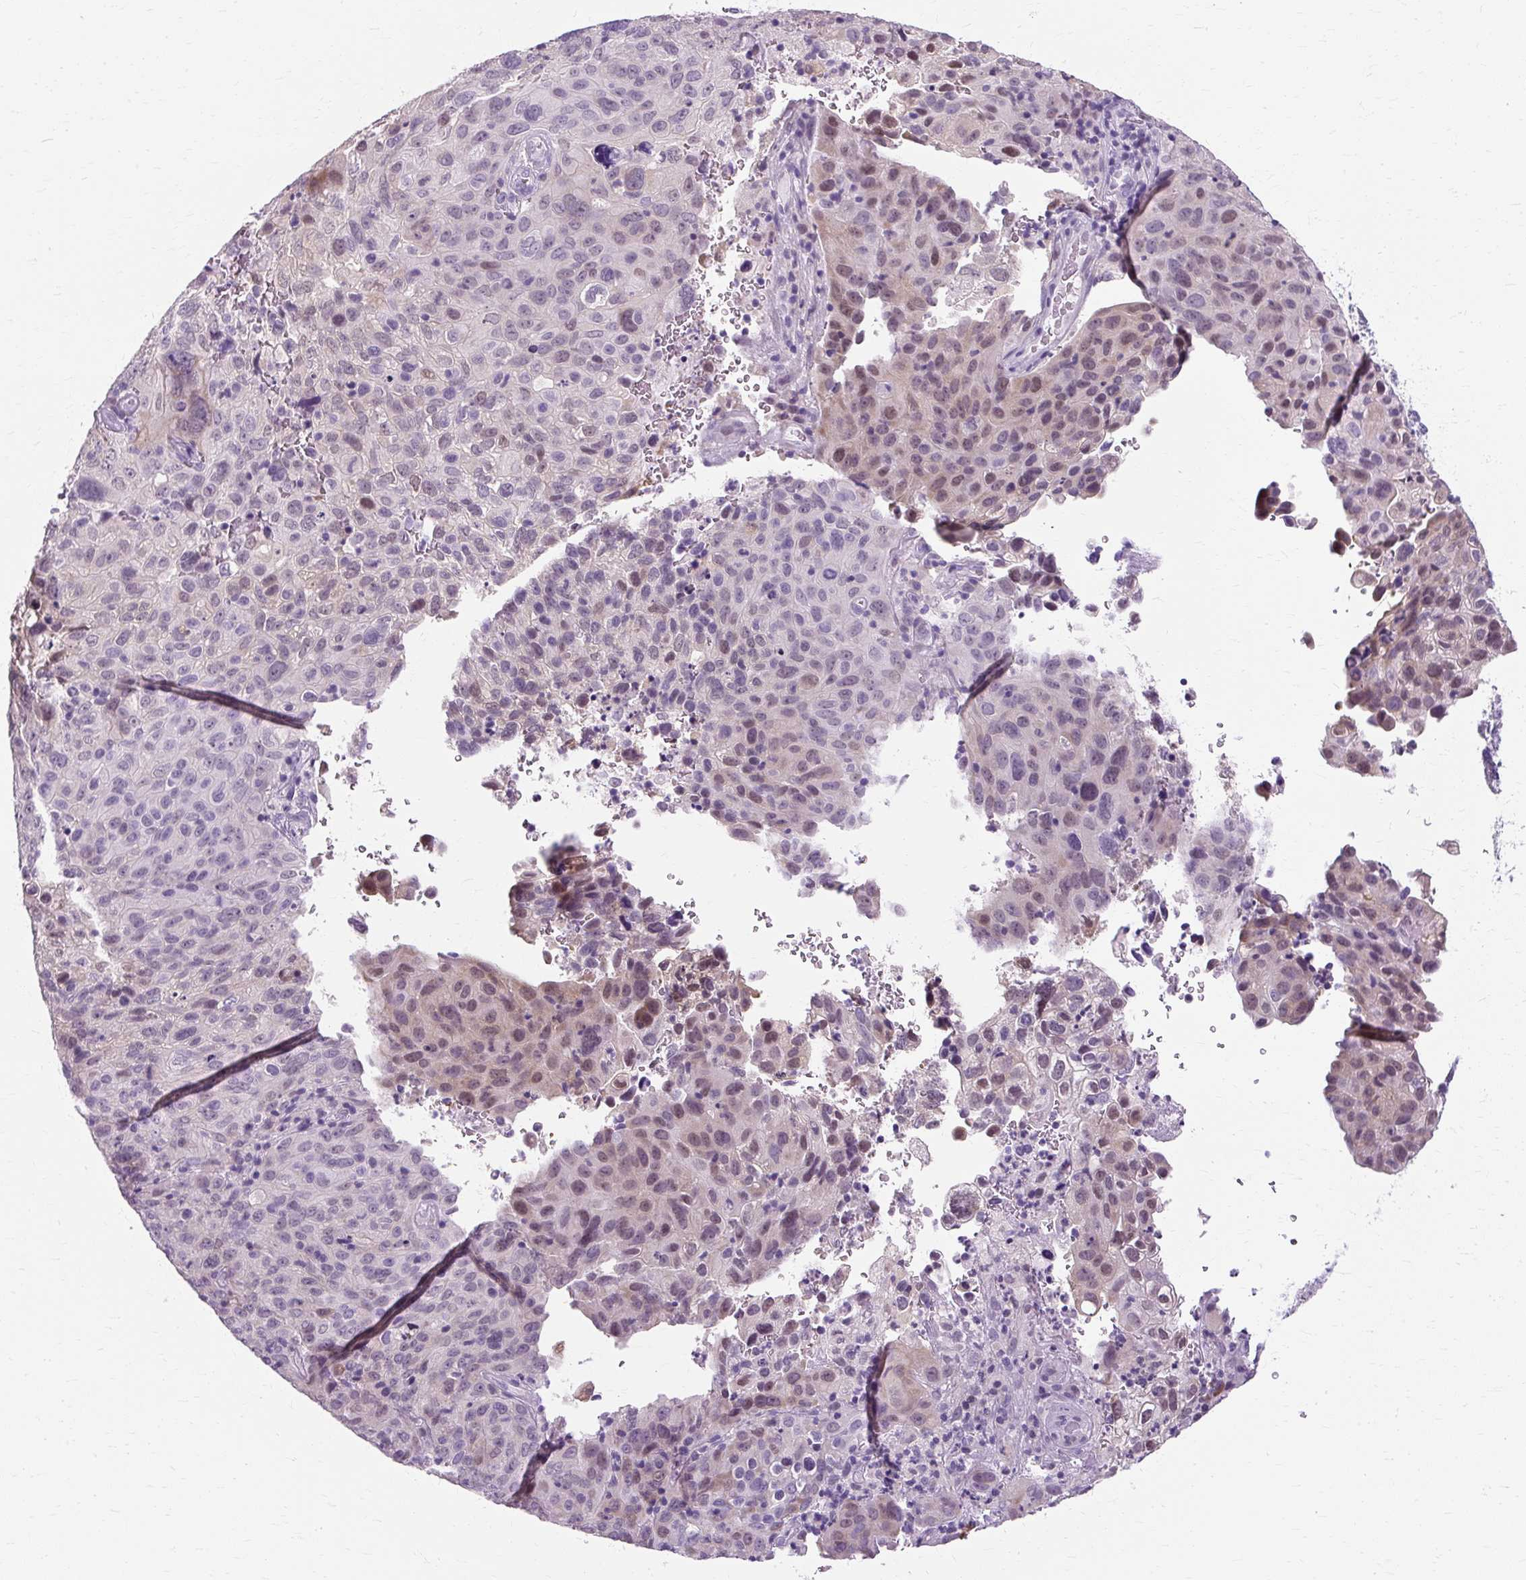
{"staining": {"intensity": "weak", "quantity": "25%-75%", "location": "nuclear"}, "tissue": "cervical cancer", "cell_type": "Tumor cells", "image_type": "cancer", "snomed": [{"axis": "morphology", "description": "Squamous cell carcinoma, NOS"}, {"axis": "topography", "description": "Cervix"}], "caption": "Weak nuclear protein expression is present in approximately 25%-75% of tumor cells in cervical cancer (squamous cell carcinoma).", "gene": "RYBP", "patient": {"sex": "female", "age": 44}}